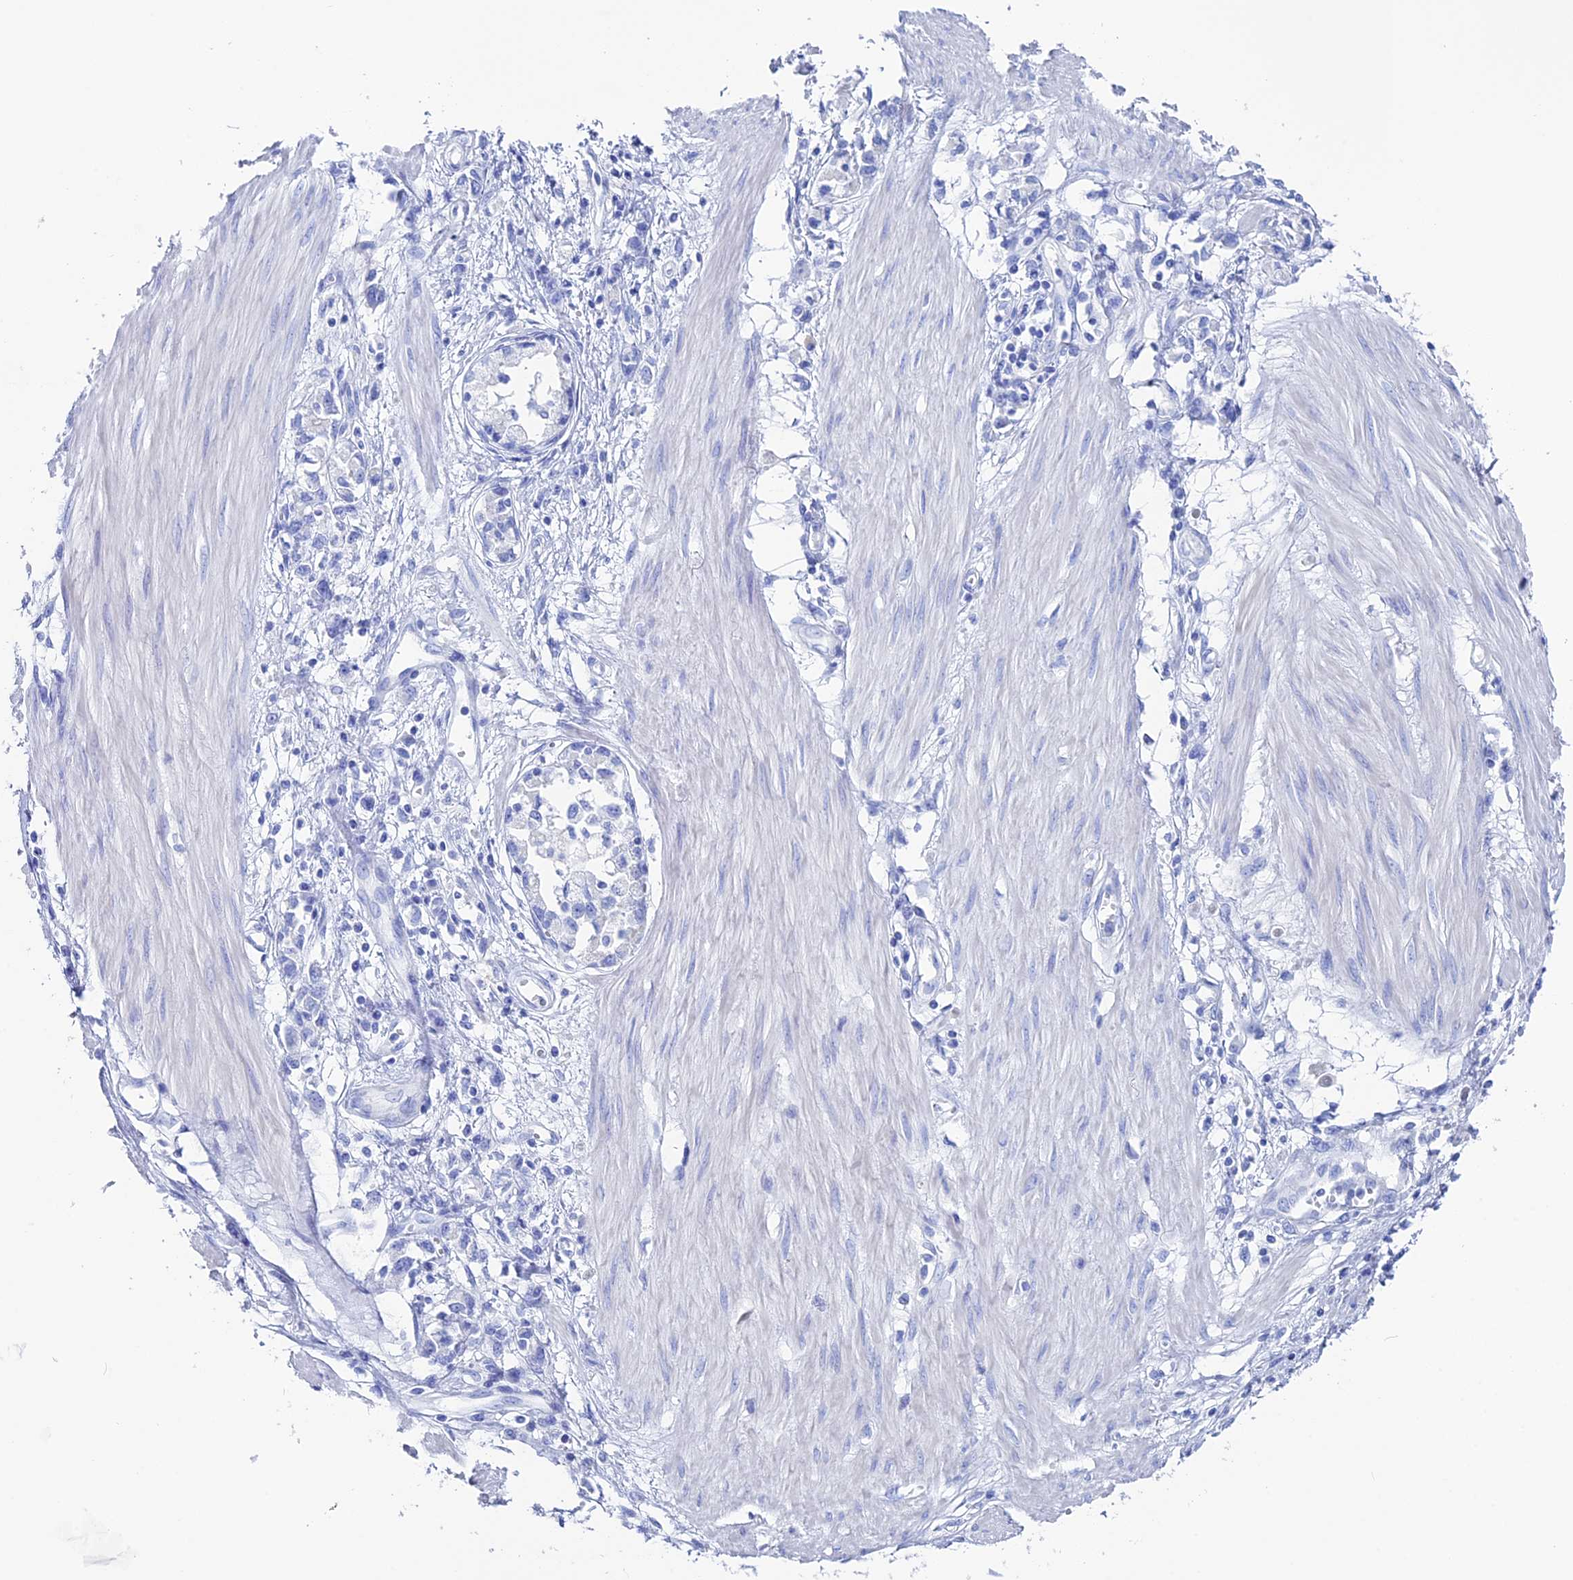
{"staining": {"intensity": "negative", "quantity": "none", "location": "none"}, "tissue": "stomach cancer", "cell_type": "Tumor cells", "image_type": "cancer", "snomed": [{"axis": "morphology", "description": "Adenocarcinoma, NOS"}, {"axis": "topography", "description": "Stomach"}], "caption": "Immunohistochemistry histopathology image of neoplastic tissue: adenocarcinoma (stomach) stained with DAB exhibits no significant protein positivity in tumor cells. Nuclei are stained in blue.", "gene": "UNC119", "patient": {"sex": "female", "age": 76}}